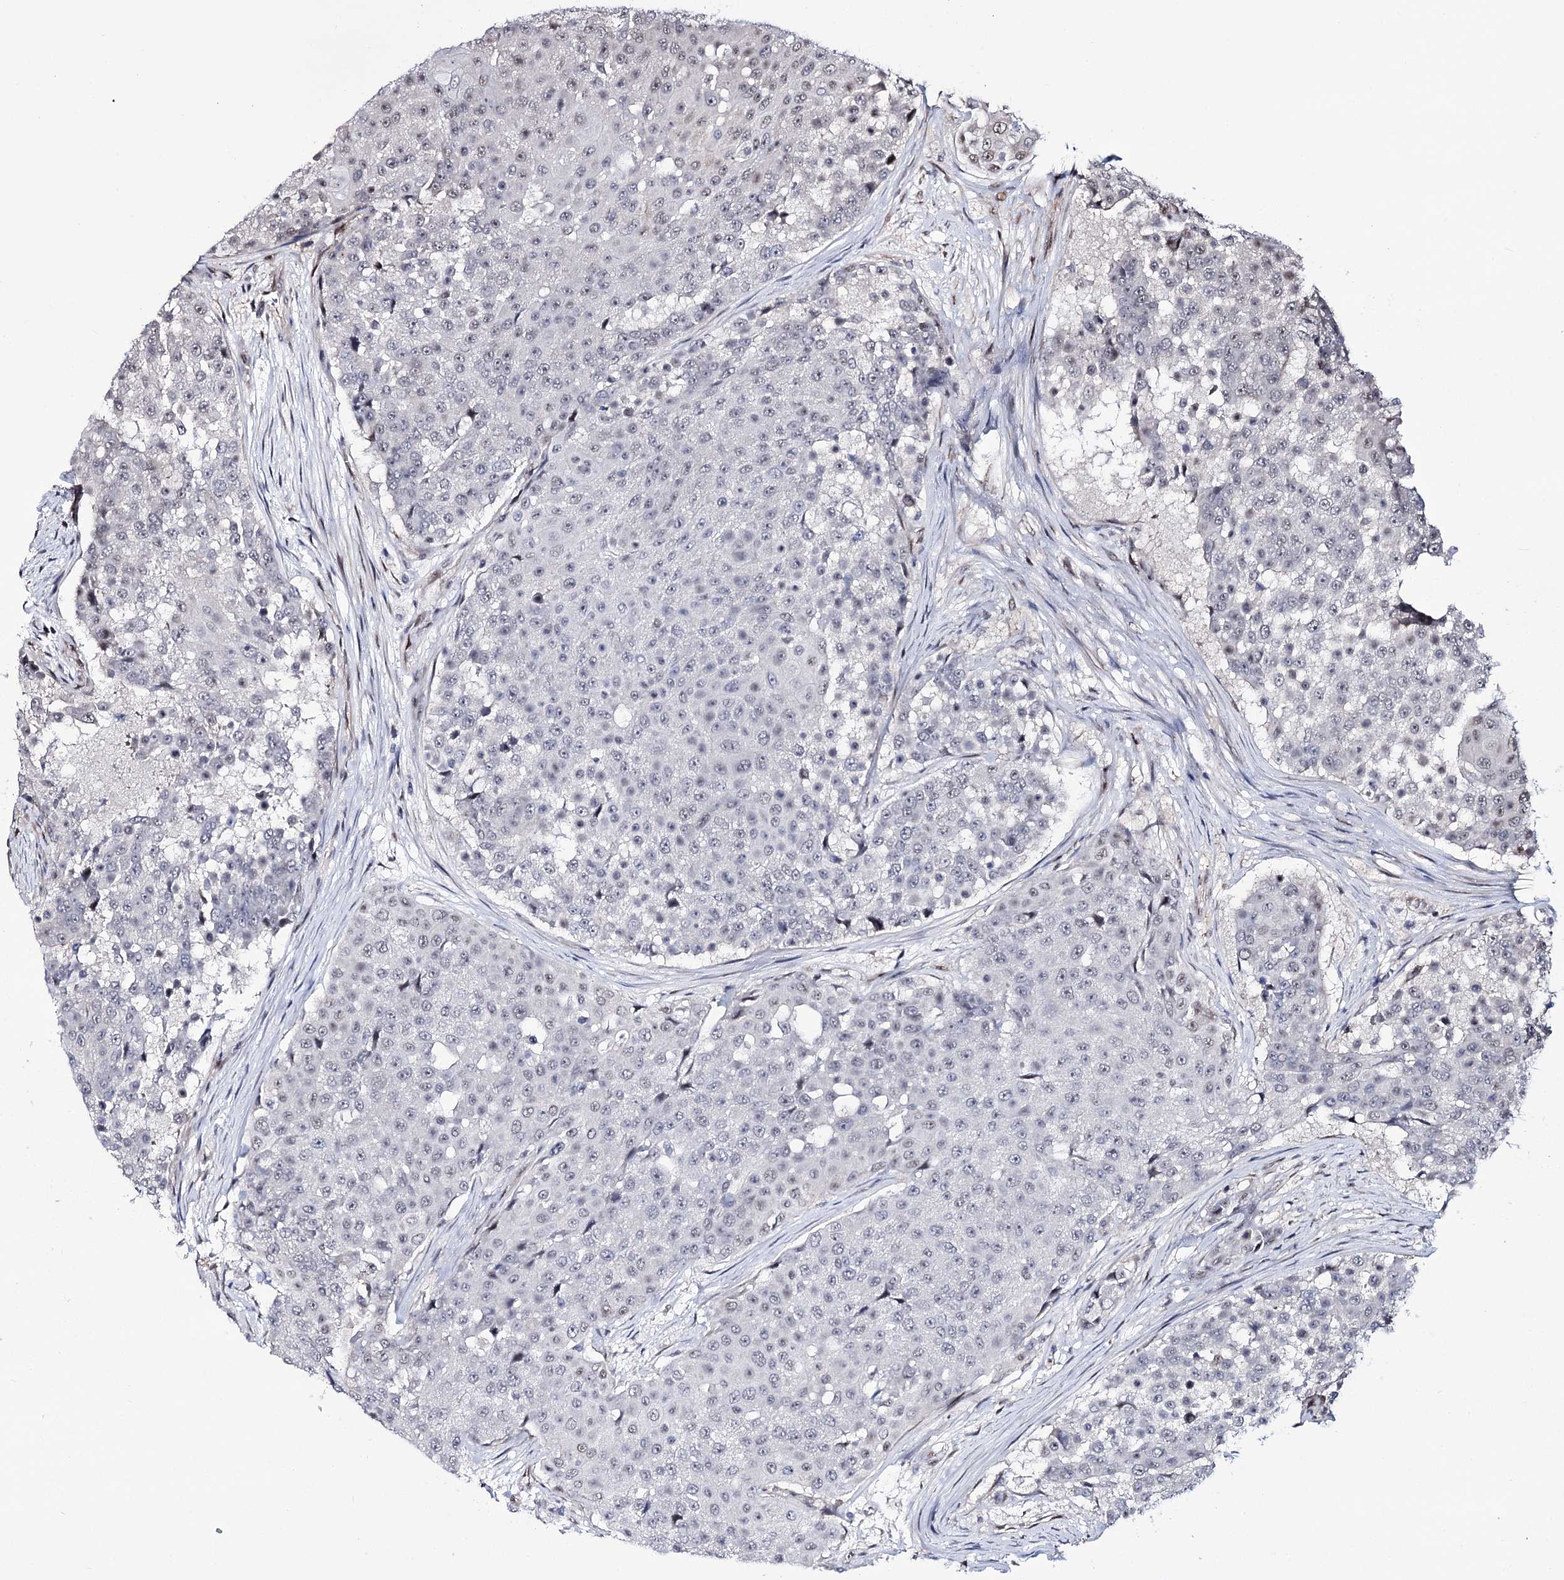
{"staining": {"intensity": "negative", "quantity": "none", "location": "none"}, "tissue": "urothelial cancer", "cell_type": "Tumor cells", "image_type": "cancer", "snomed": [{"axis": "morphology", "description": "Urothelial carcinoma, High grade"}, {"axis": "topography", "description": "Urinary bladder"}], "caption": "The micrograph shows no significant positivity in tumor cells of urothelial cancer.", "gene": "CHMP7", "patient": {"sex": "female", "age": 63}}